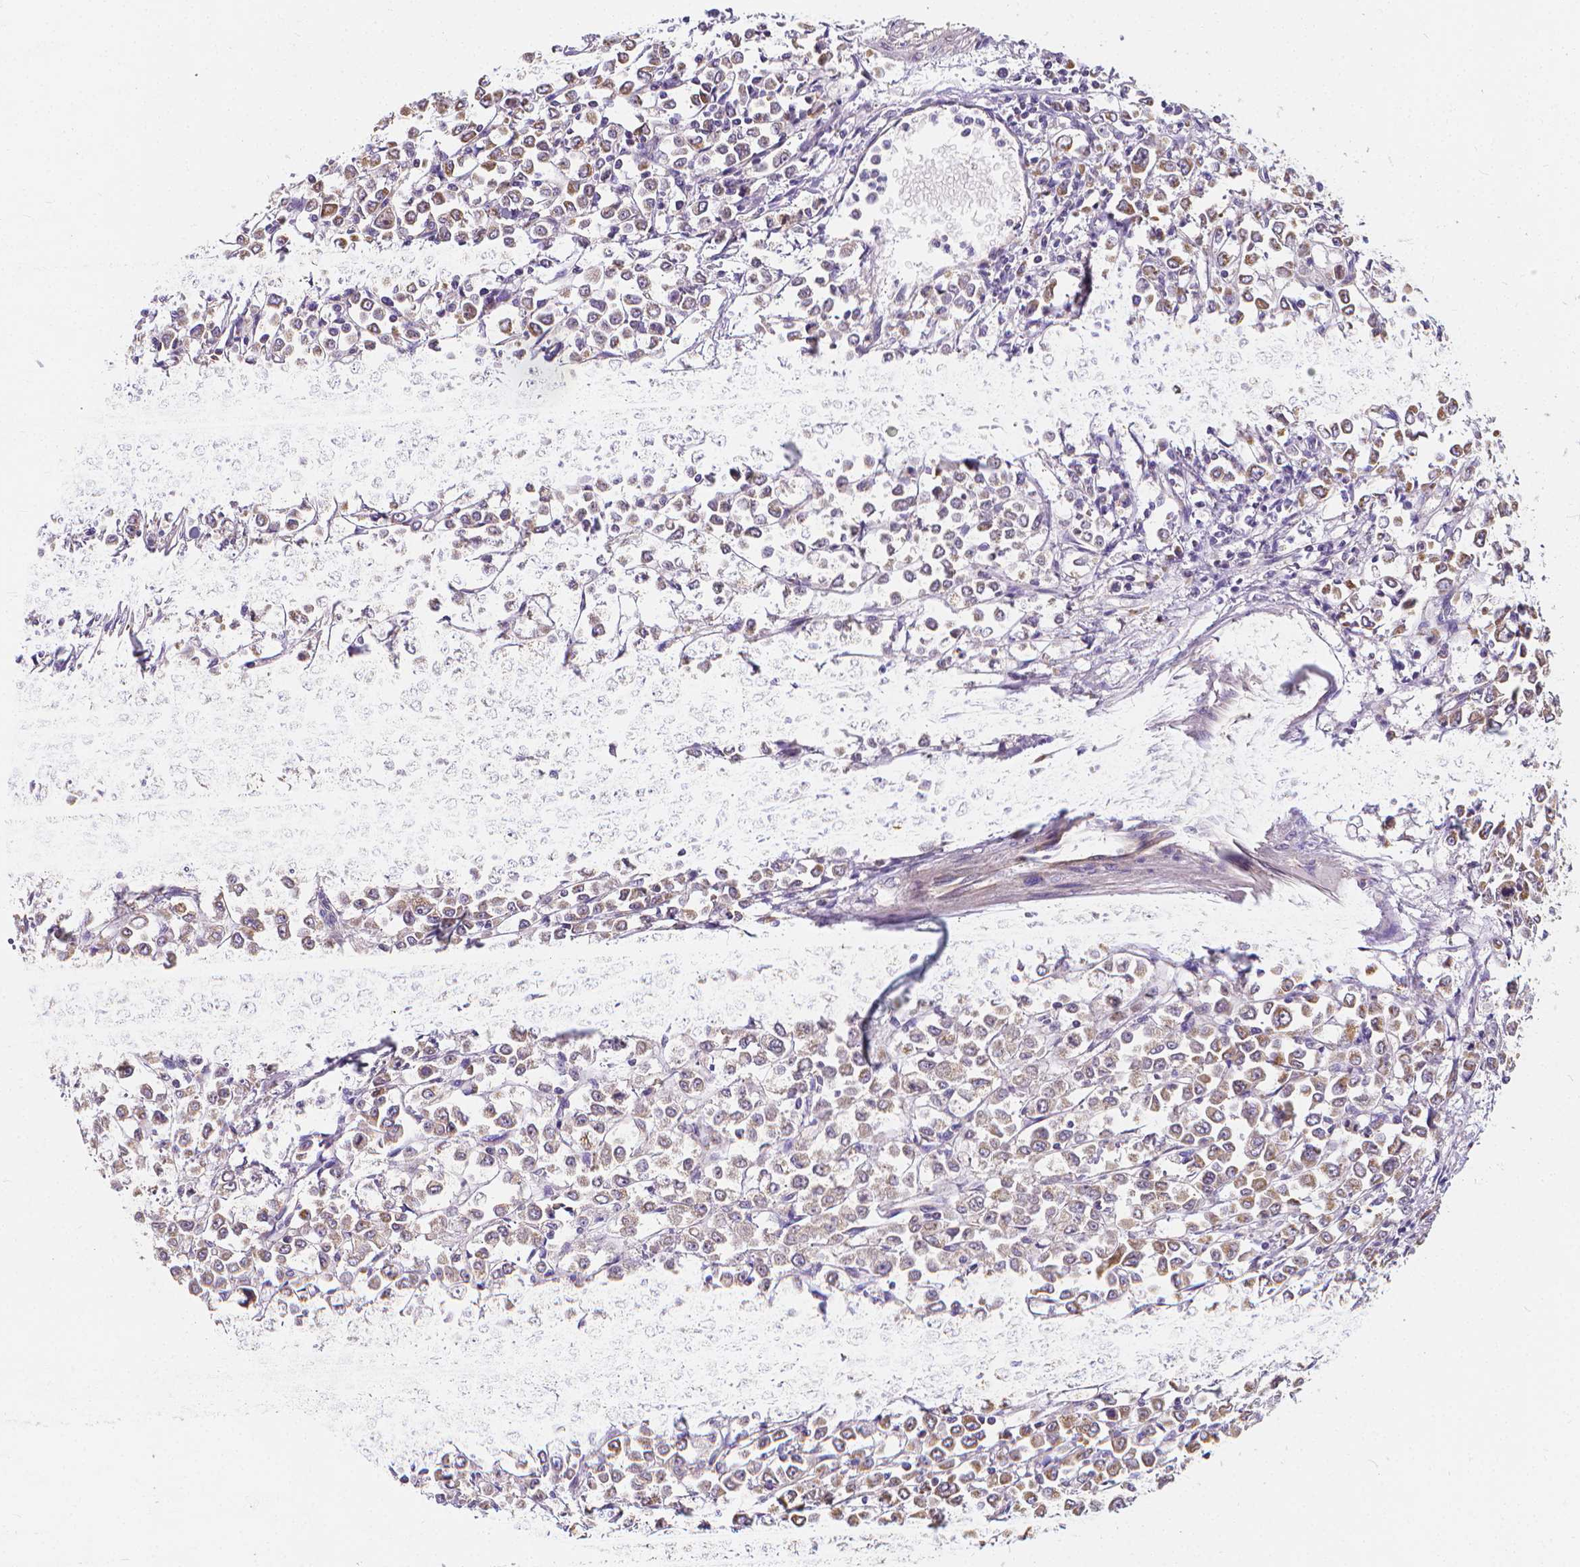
{"staining": {"intensity": "weak", "quantity": "25%-75%", "location": "cytoplasmic/membranous"}, "tissue": "stomach cancer", "cell_type": "Tumor cells", "image_type": "cancer", "snomed": [{"axis": "morphology", "description": "Adenocarcinoma, NOS"}, {"axis": "topography", "description": "Stomach, upper"}], "caption": "Immunohistochemistry (IHC) image of neoplastic tissue: stomach cancer stained using immunohistochemistry (IHC) reveals low levels of weak protein expression localized specifically in the cytoplasmic/membranous of tumor cells, appearing as a cytoplasmic/membranous brown color.", "gene": "SNCAIP", "patient": {"sex": "male", "age": 70}}